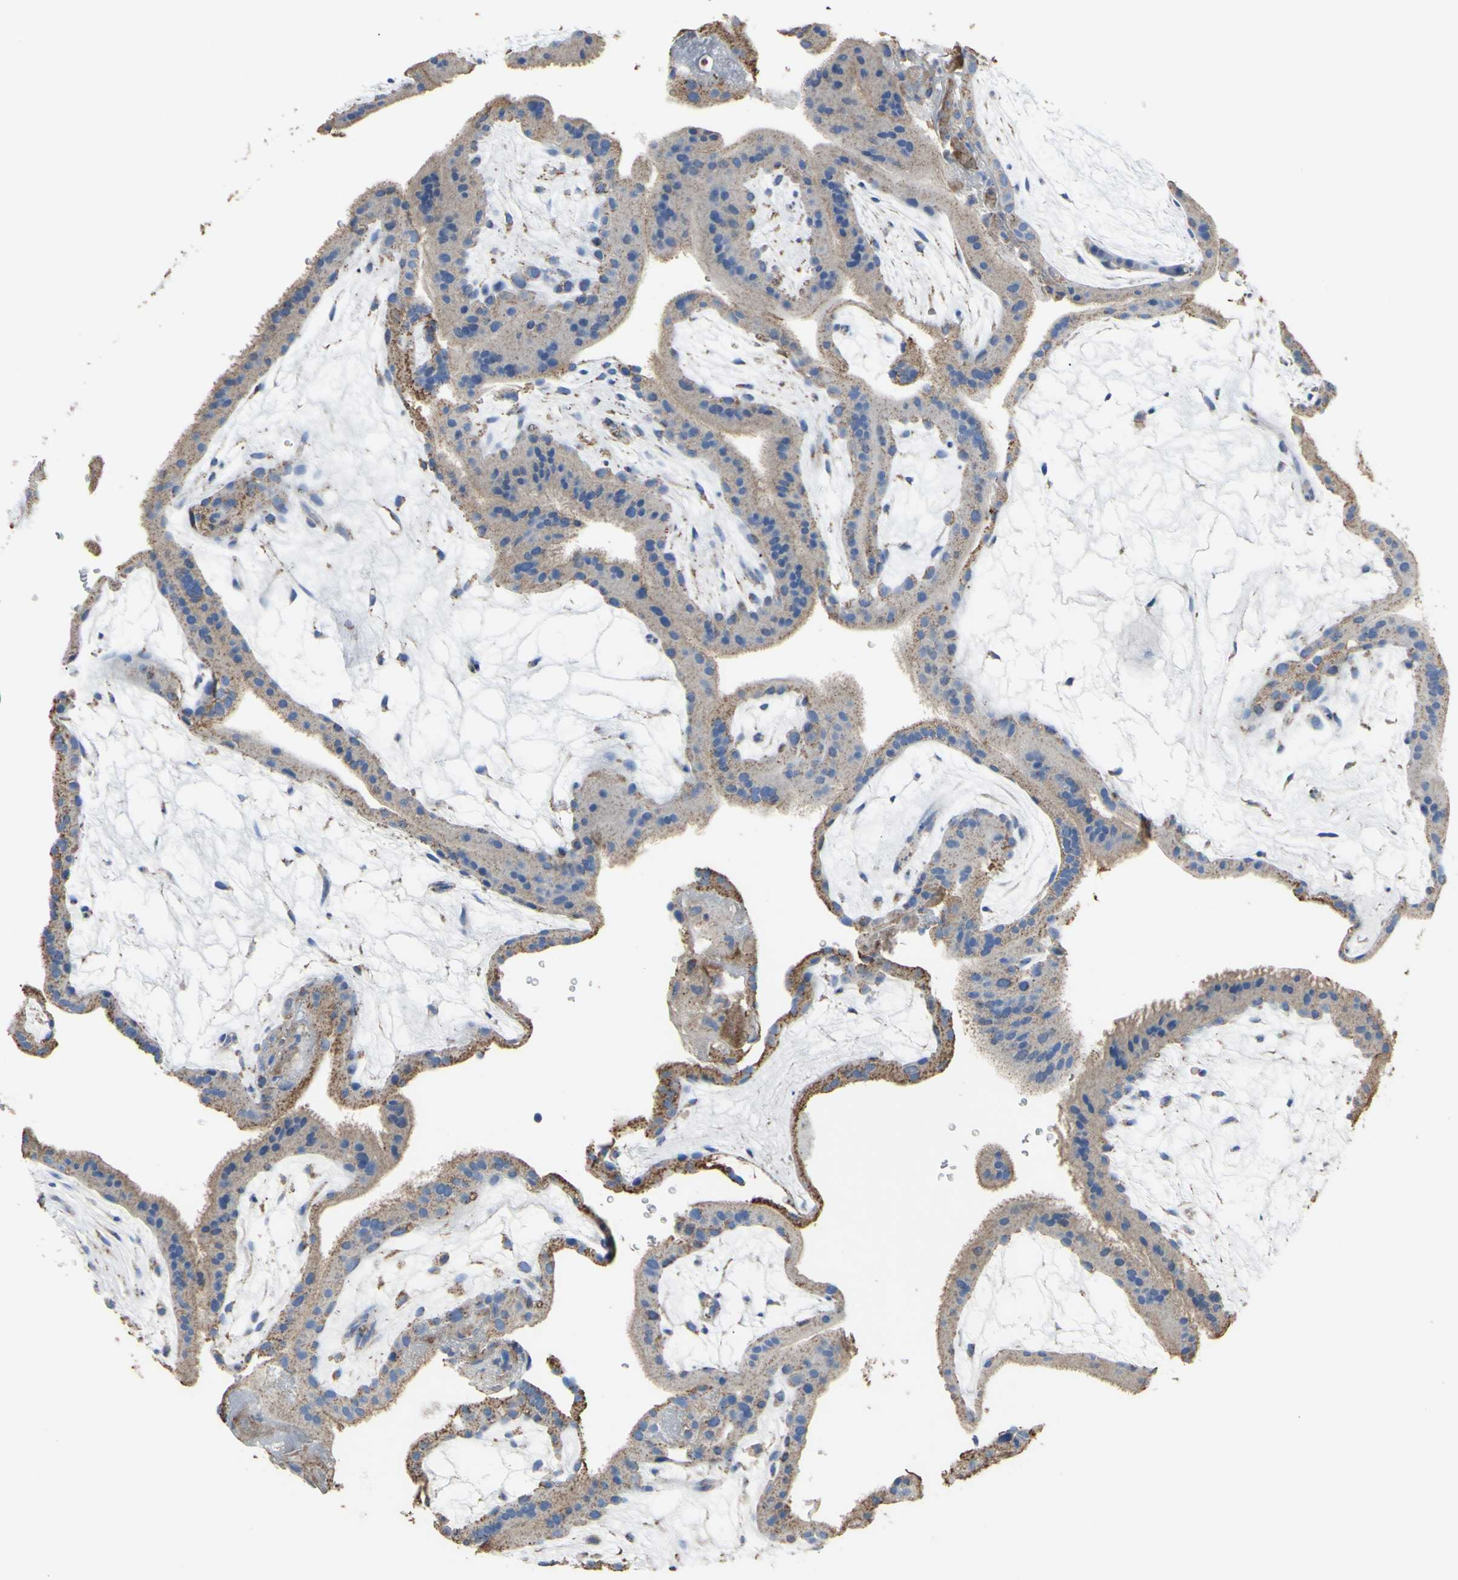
{"staining": {"intensity": "weak", "quantity": "25%-75%", "location": "cytoplasmic/membranous"}, "tissue": "placenta", "cell_type": "Decidual cells", "image_type": "normal", "snomed": [{"axis": "morphology", "description": "Normal tissue, NOS"}, {"axis": "topography", "description": "Placenta"}], "caption": "Protein staining of unremarkable placenta exhibits weak cytoplasmic/membranous expression in approximately 25%-75% of decidual cells. The staining was performed using DAB, with brown indicating positive protein expression. Nuclei are stained blue with hematoxylin.", "gene": "CMKLR2", "patient": {"sex": "female", "age": 19}}